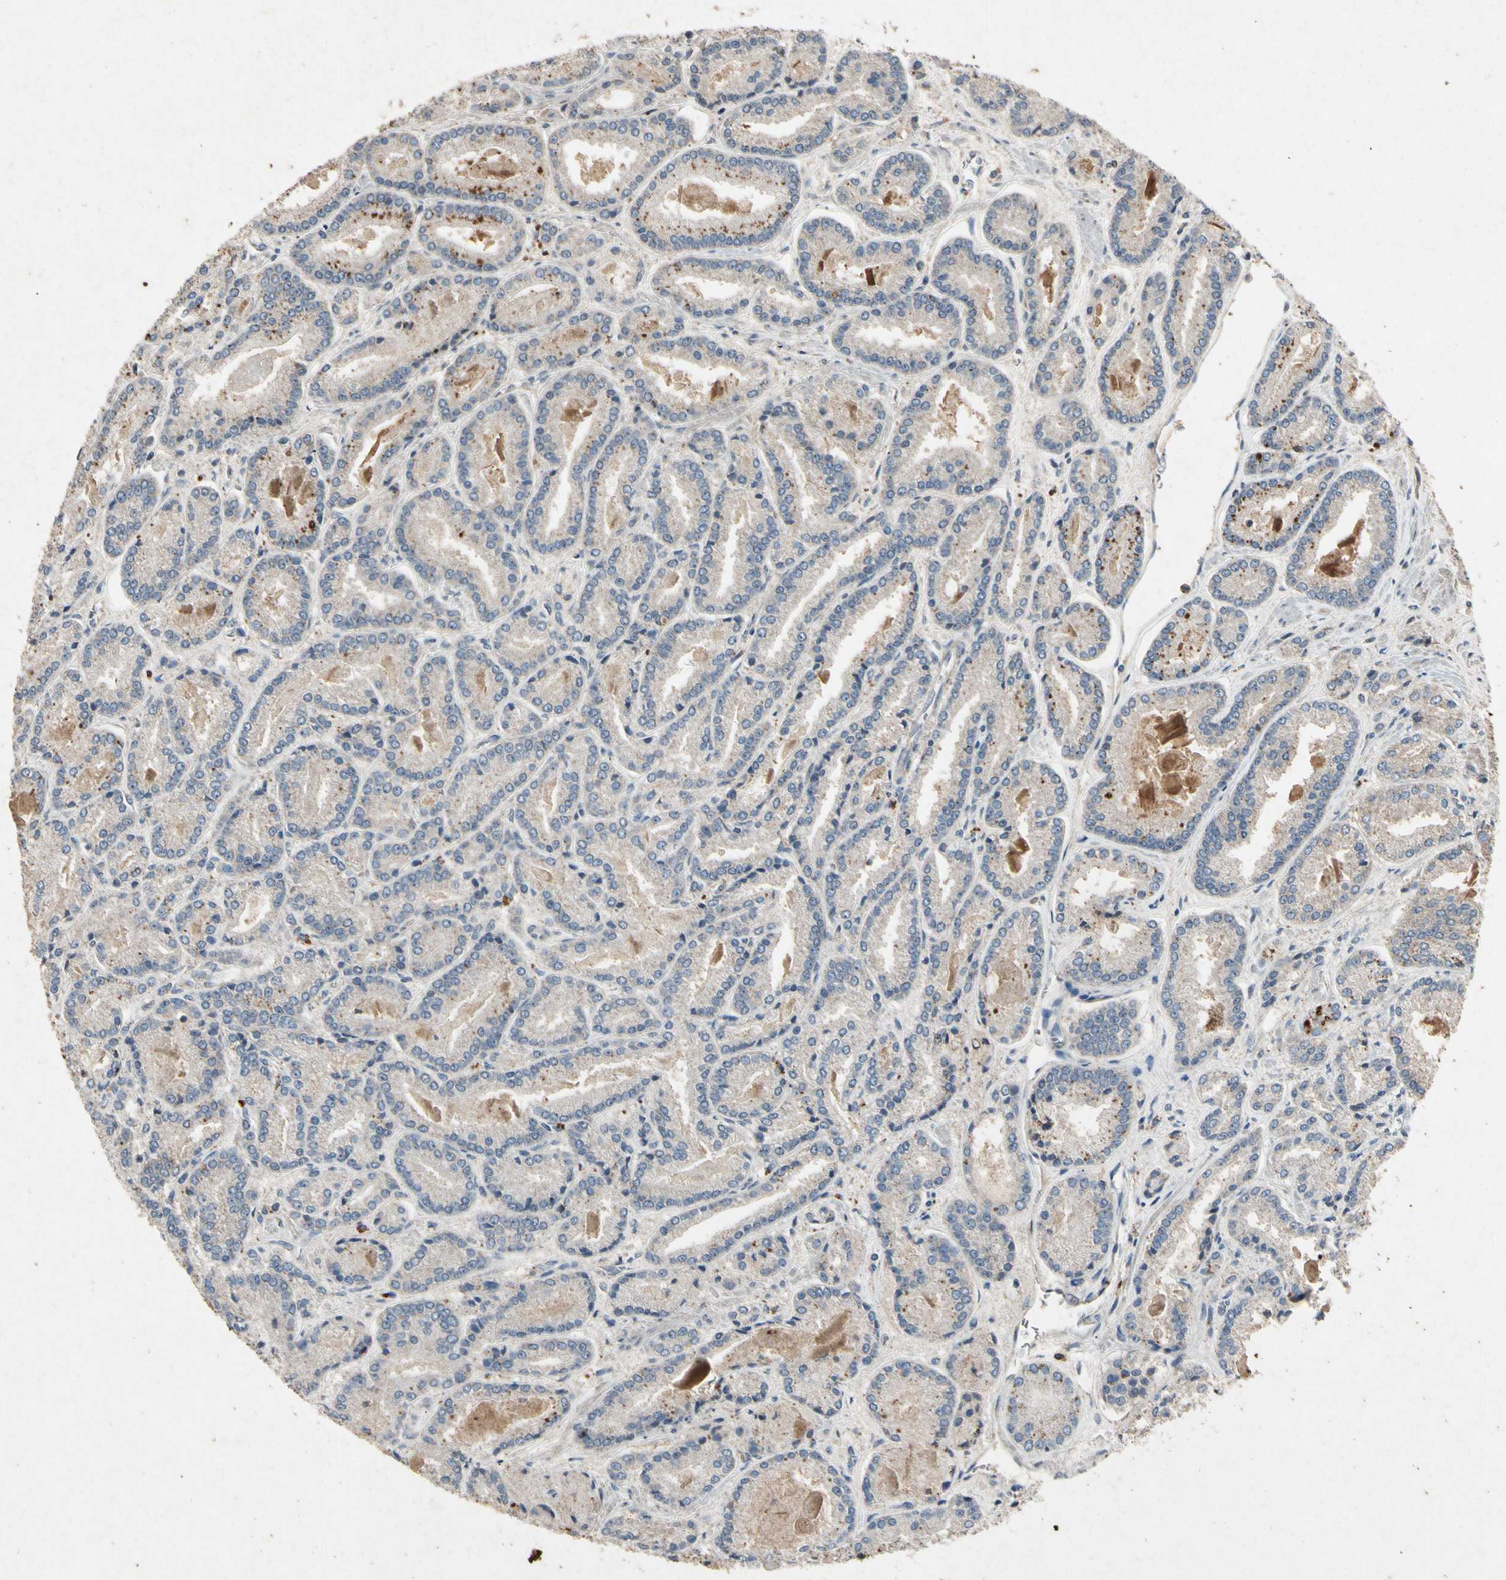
{"staining": {"intensity": "weak", "quantity": "<25%", "location": "cytoplasmic/membranous"}, "tissue": "prostate cancer", "cell_type": "Tumor cells", "image_type": "cancer", "snomed": [{"axis": "morphology", "description": "Adenocarcinoma, Low grade"}, {"axis": "topography", "description": "Prostate"}], "caption": "Immunohistochemistry (IHC) micrograph of human prostate cancer stained for a protein (brown), which reveals no expression in tumor cells.", "gene": "GPLD1", "patient": {"sex": "male", "age": 59}}